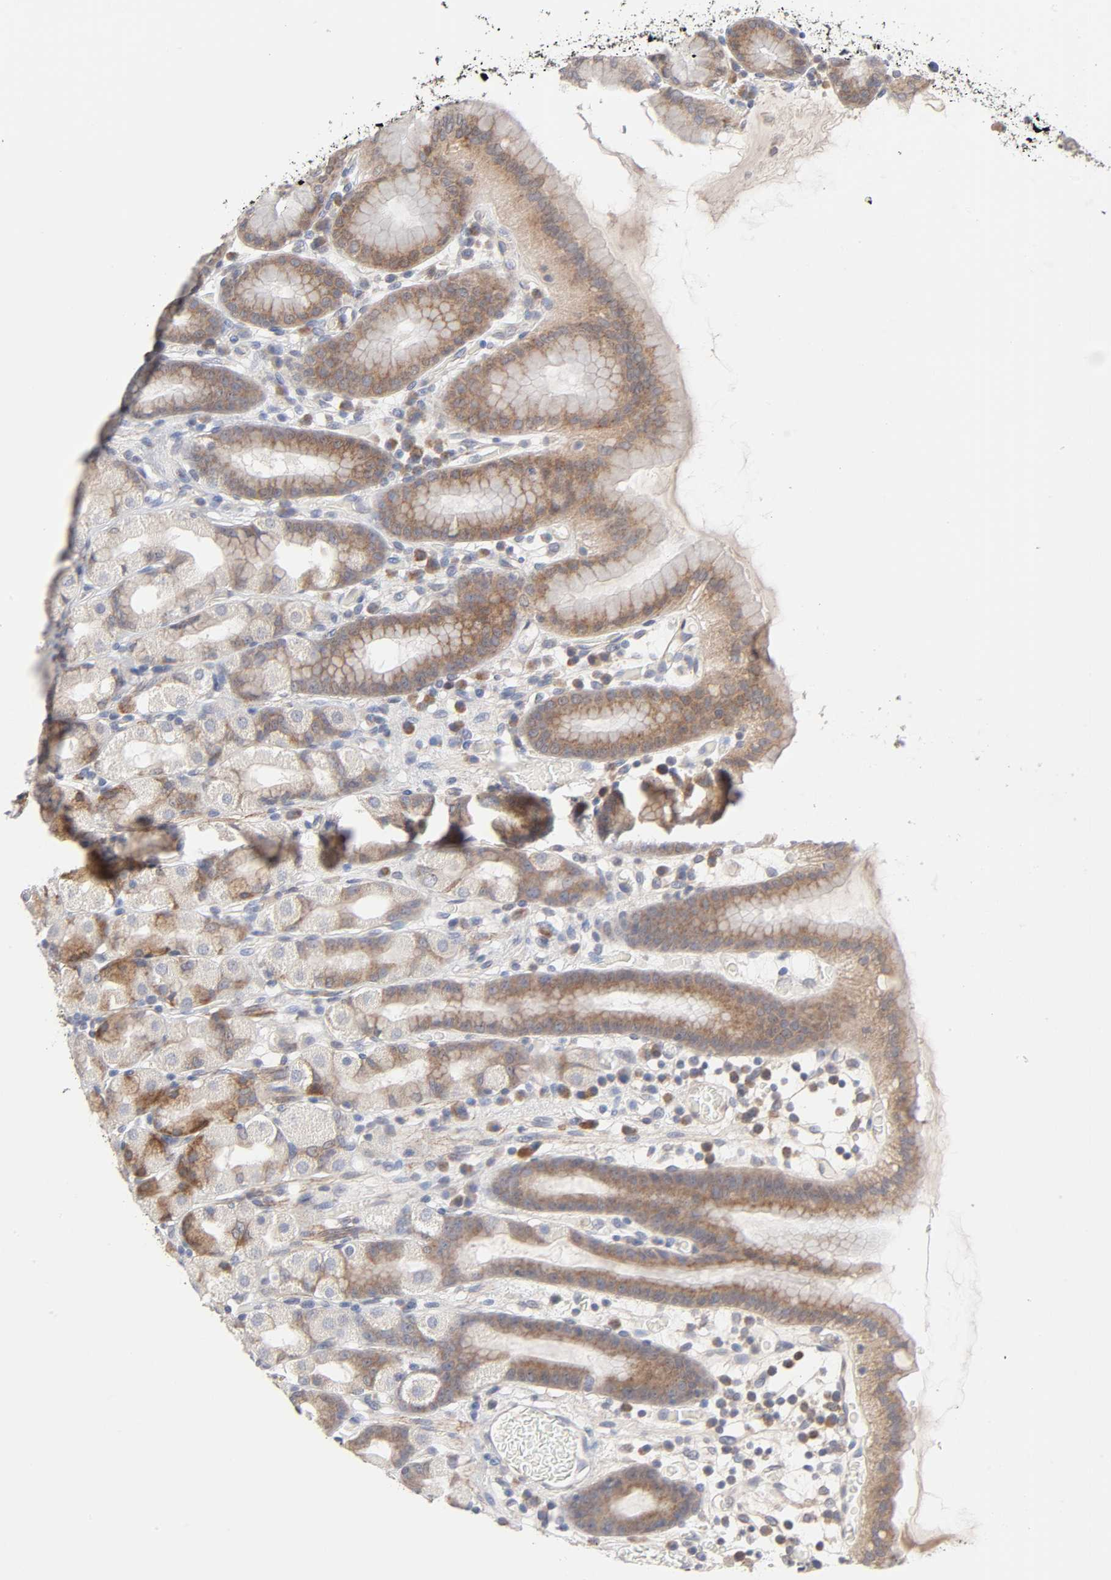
{"staining": {"intensity": "strong", "quantity": "25%-75%", "location": "cytoplasmic/membranous"}, "tissue": "stomach", "cell_type": "Glandular cells", "image_type": "normal", "snomed": [{"axis": "morphology", "description": "Normal tissue, NOS"}, {"axis": "topography", "description": "Stomach, upper"}], "caption": "Glandular cells demonstrate high levels of strong cytoplasmic/membranous expression in about 25%-75% of cells in normal human stomach.", "gene": "IL4R", "patient": {"sex": "male", "age": 68}}